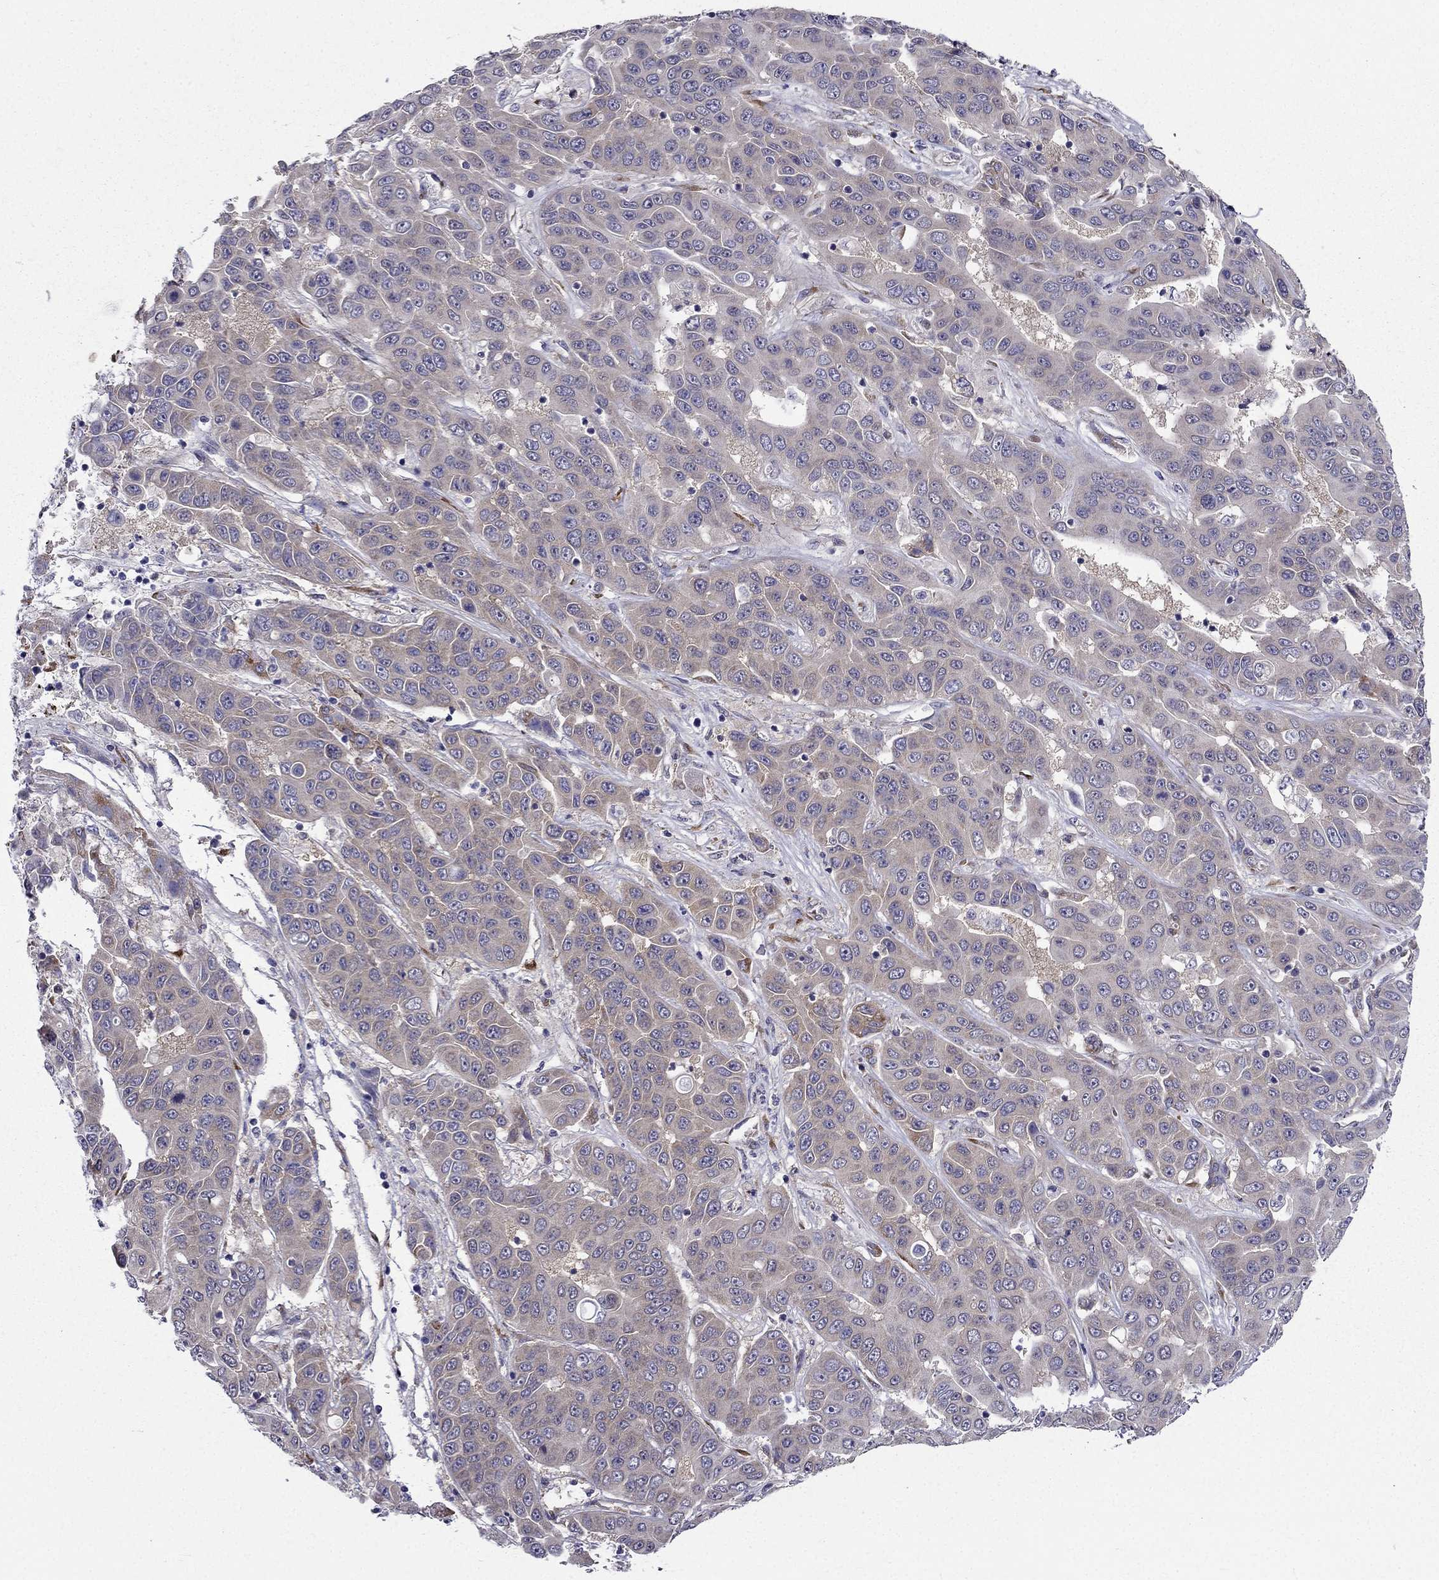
{"staining": {"intensity": "weak", "quantity": "<25%", "location": "cytoplasmic/membranous"}, "tissue": "liver cancer", "cell_type": "Tumor cells", "image_type": "cancer", "snomed": [{"axis": "morphology", "description": "Cholangiocarcinoma"}, {"axis": "topography", "description": "Liver"}], "caption": "Histopathology image shows no protein positivity in tumor cells of liver cancer (cholangiocarcinoma) tissue.", "gene": "ARHGEF28", "patient": {"sex": "female", "age": 52}}